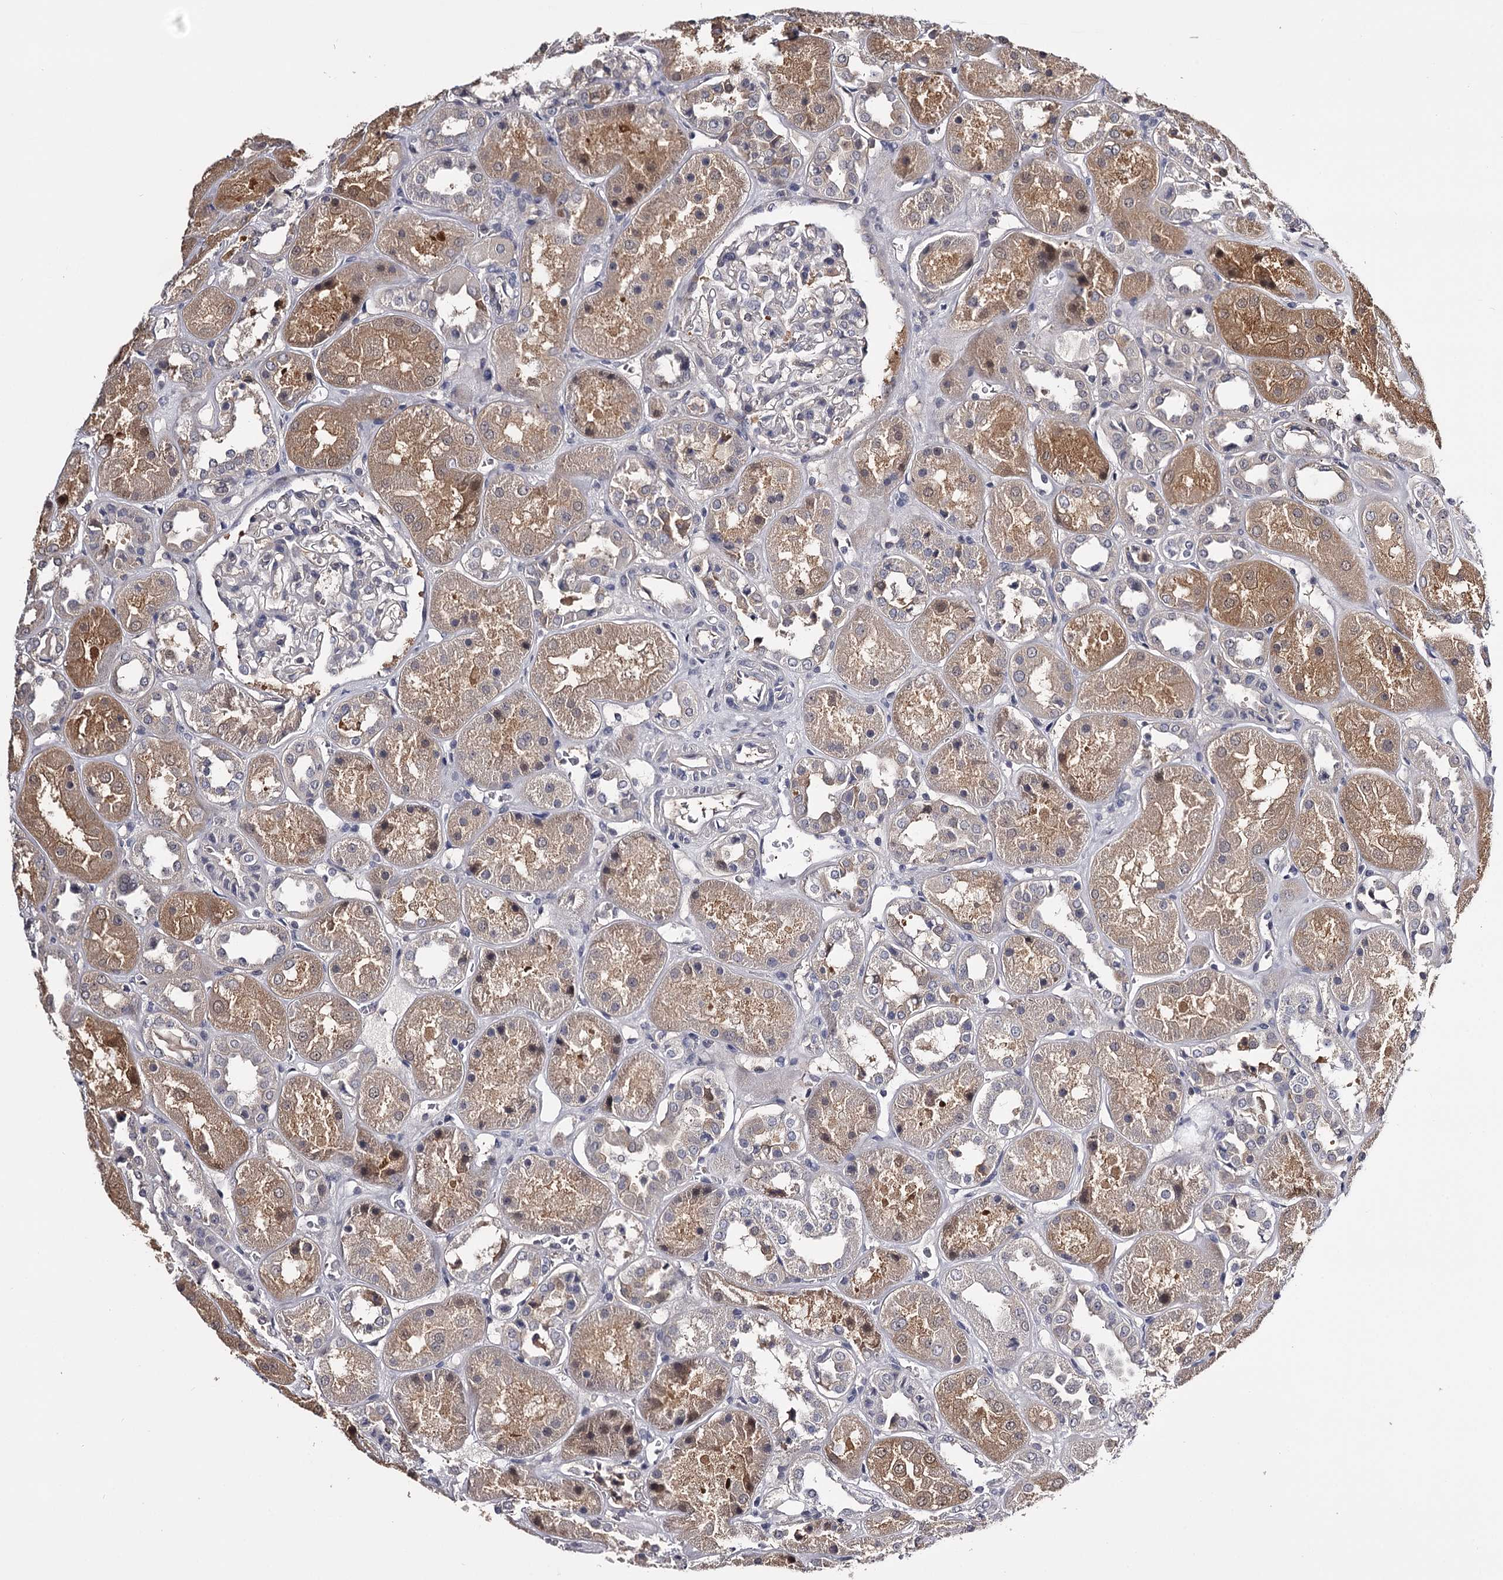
{"staining": {"intensity": "negative", "quantity": "none", "location": "none"}, "tissue": "kidney", "cell_type": "Cells in glomeruli", "image_type": "normal", "snomed": [{"axis": "morphology", "description": "Normal tissue, NOS"}, {"axis": "topography", "description": "Kidney"}], "caption": "There is no significant expression in cells in glomeruli of kidney. (Brightfield microscopy of DAB IHC at high magnification).", "gene": "GSTO1", "patient": {"sex": "male", "age": 70}}